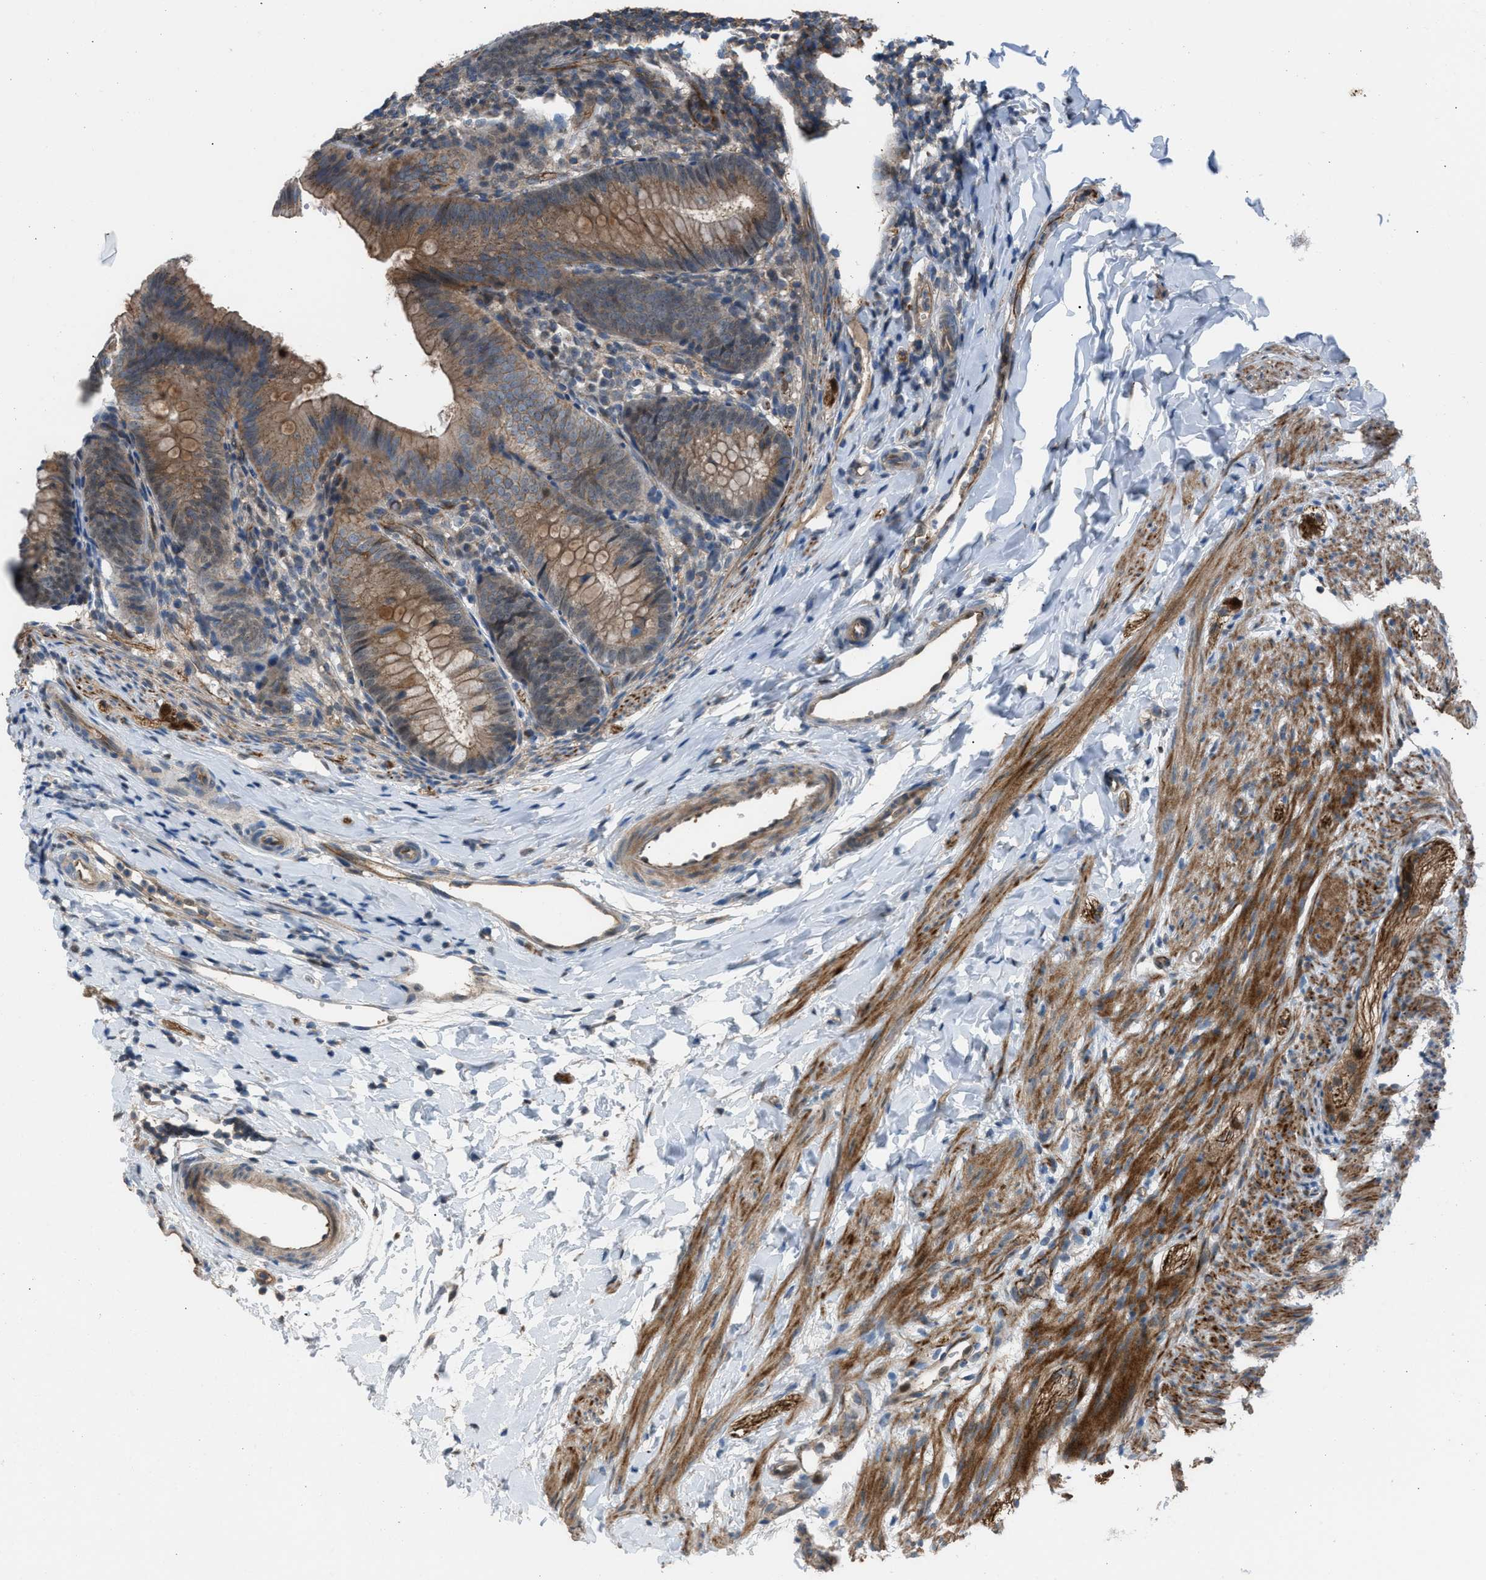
{"staining": {"intensity": "moderate", "quantity": ">75%", "location": "cytoplasmic/membranous,nuclear"}, "tissue": "appendix", "cell_type": "Glandular cells", "image_type": "normal", "snomed": [{"axis": "morphology", "description": "Normal tissue, NOS"}, {"axis": "topography", "description": "Appendix"}], "caption": "Human appendix stained with a brown dye displays moderate cytoplasmic/membranous,nuclear positive staining in approximately >75% of glandular cells.", "gene": "CRTC1", "patient": {"sex": "male", "age": 1}}